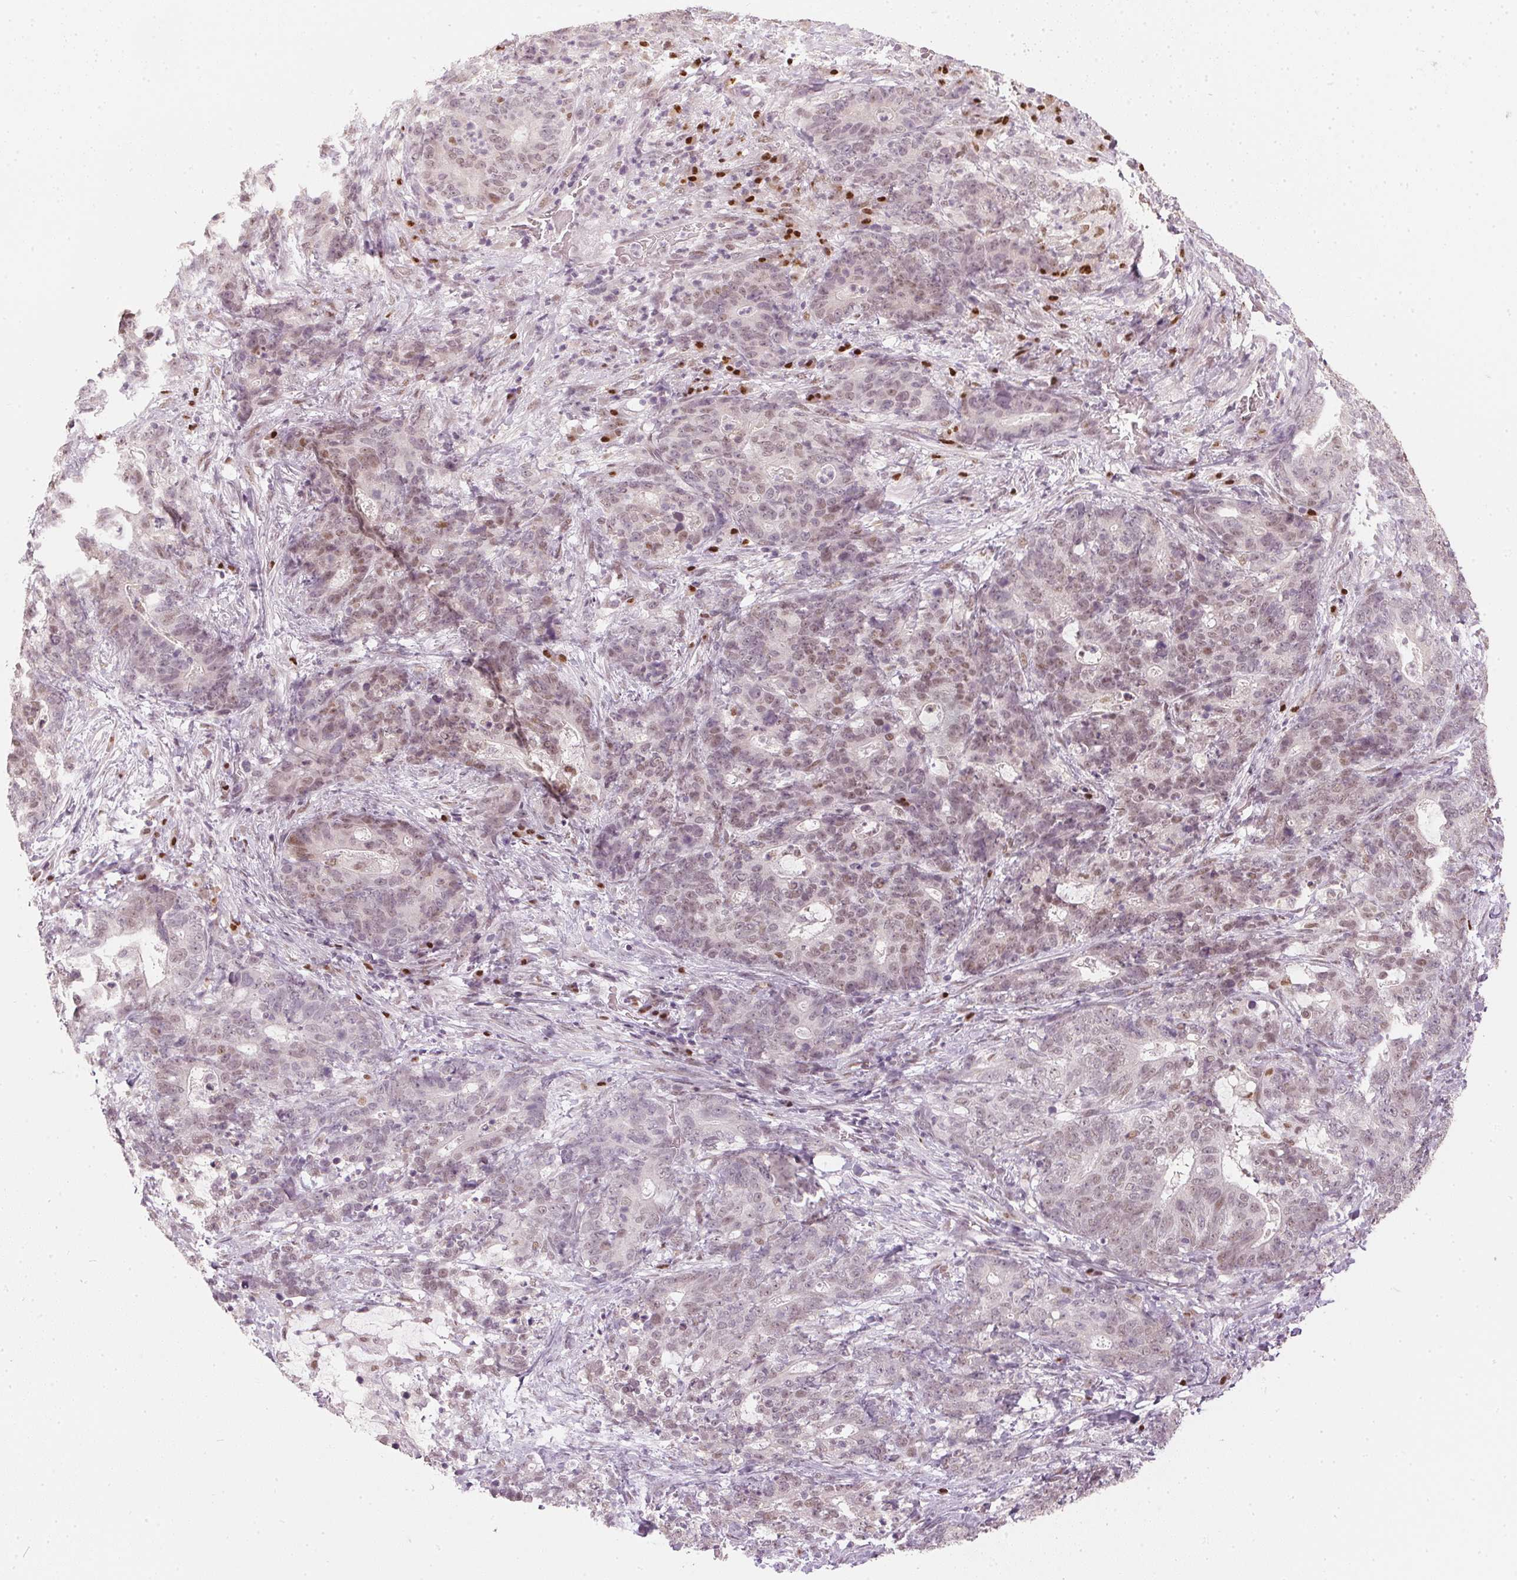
{"staining": {"intensity": "weak", "quantity": "<25%", "location": "nuclear"}, "tissue": "stomach cancer", "cell_type": "Tumor cells", "image_type": "cancer", "snomed": [{"axis": "morphology", "description": "Normal tissue, NOS"}, {"axis": "morphology", "description": "Adenocarcinoma, NOS"}, {"axis": "topography", "description": "Stomach"}], "caption": "Stomach cancer (adenocarcinoma) was stained to show a protein in brown. There is no significant expression in tumor cells.", "gene": "SLC39A3", "patient": {"sex": "female", "age": 64}}